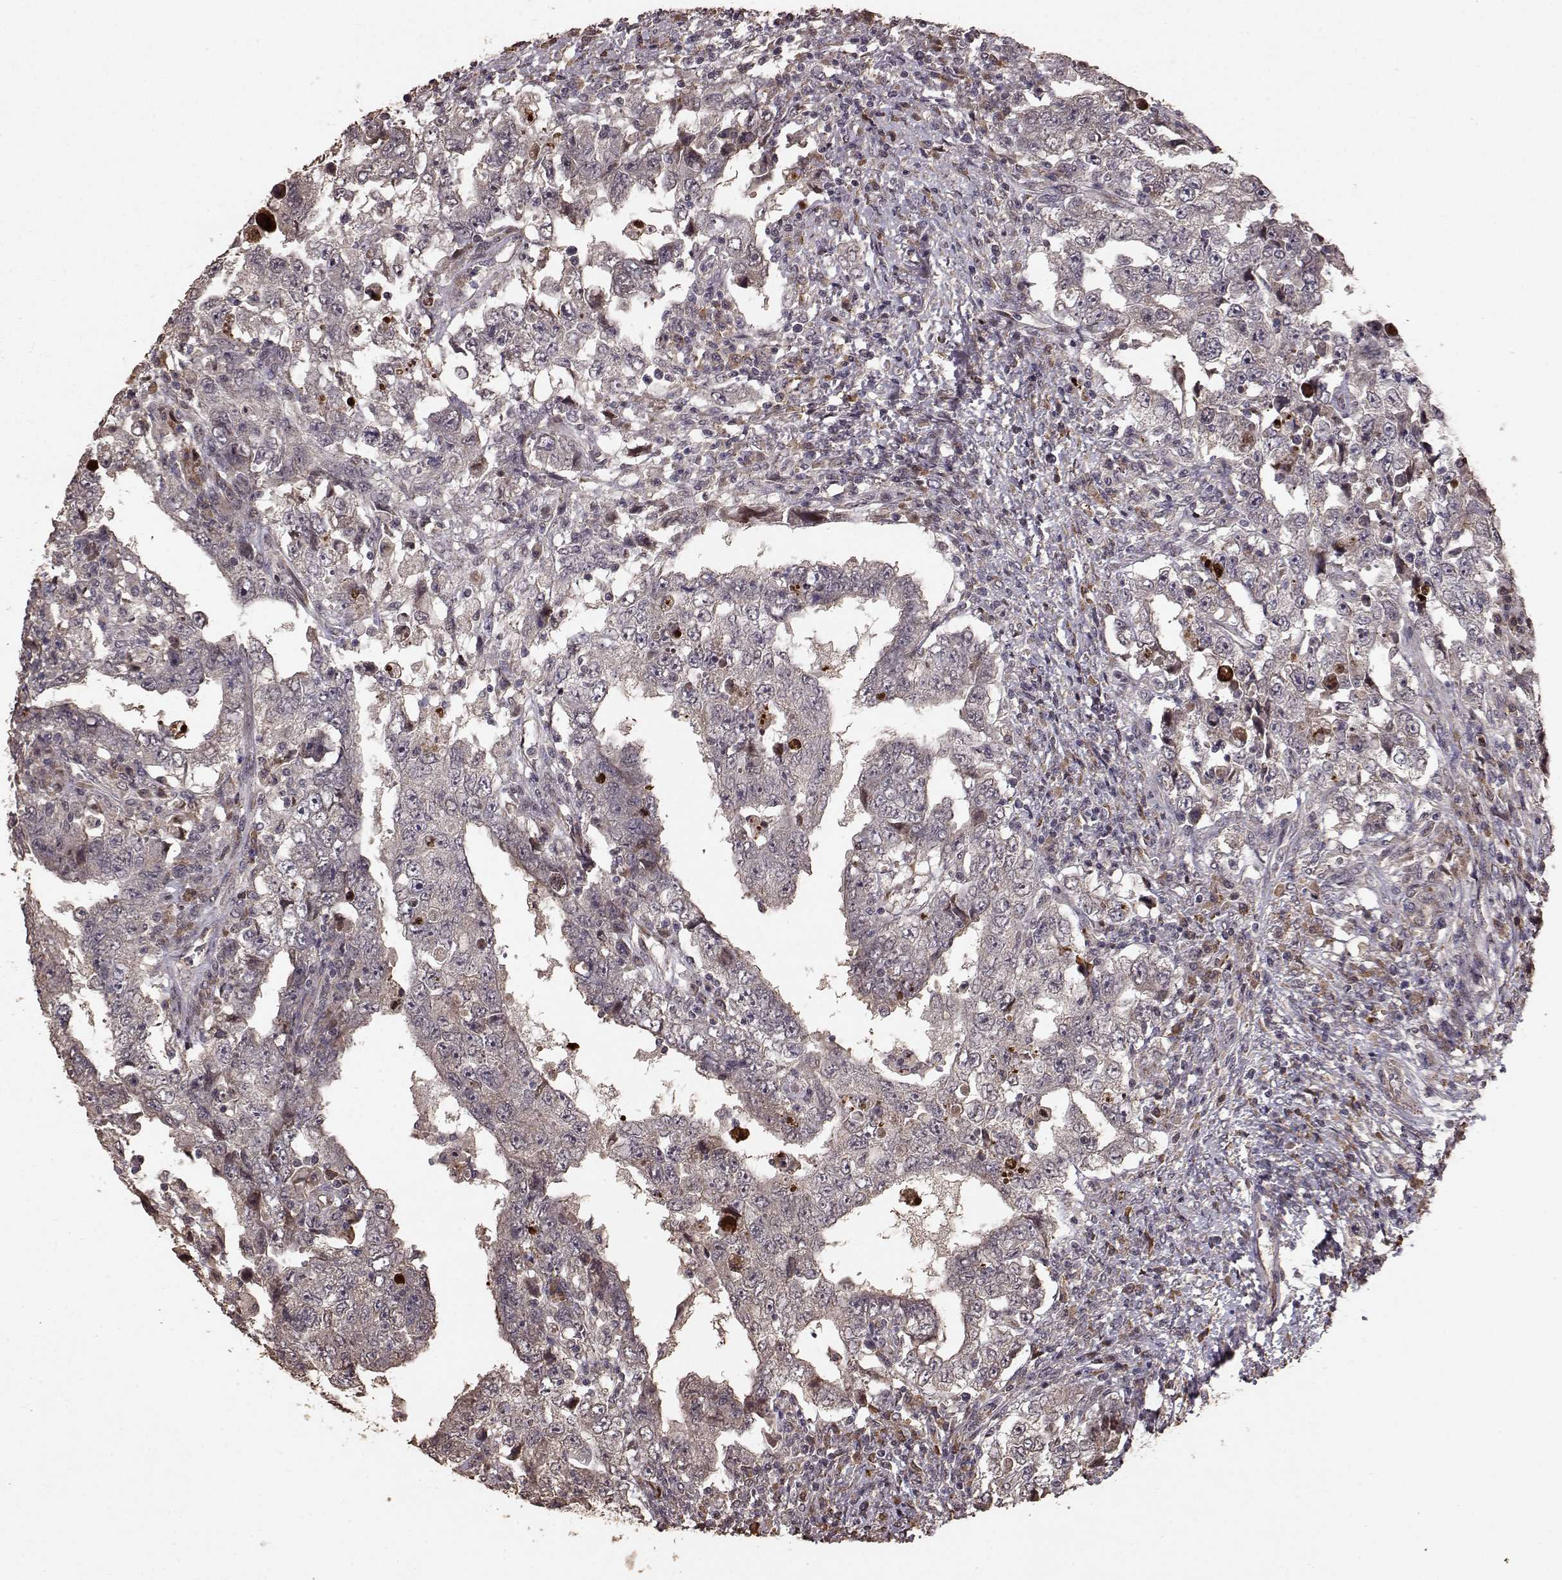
{"staining": {"intensity": "weak", "quantity": "<25%", "location": "cytoplasmic/membranous"}, "tissue": "testis cancer", "cell_type": "Tumor cells", "image_type": "cancer", "snomed": [{"axis": "morphology", "description": "Carcinoma, Embryonal, NOS"}, {"axis": "topography", "description": "Testis"}], "caption": "Tumor cells show no significant staining in testis cancer (embryonal carcinoma).", "gene": "USP15", "patient": {"sex": "male", "age": 26}}